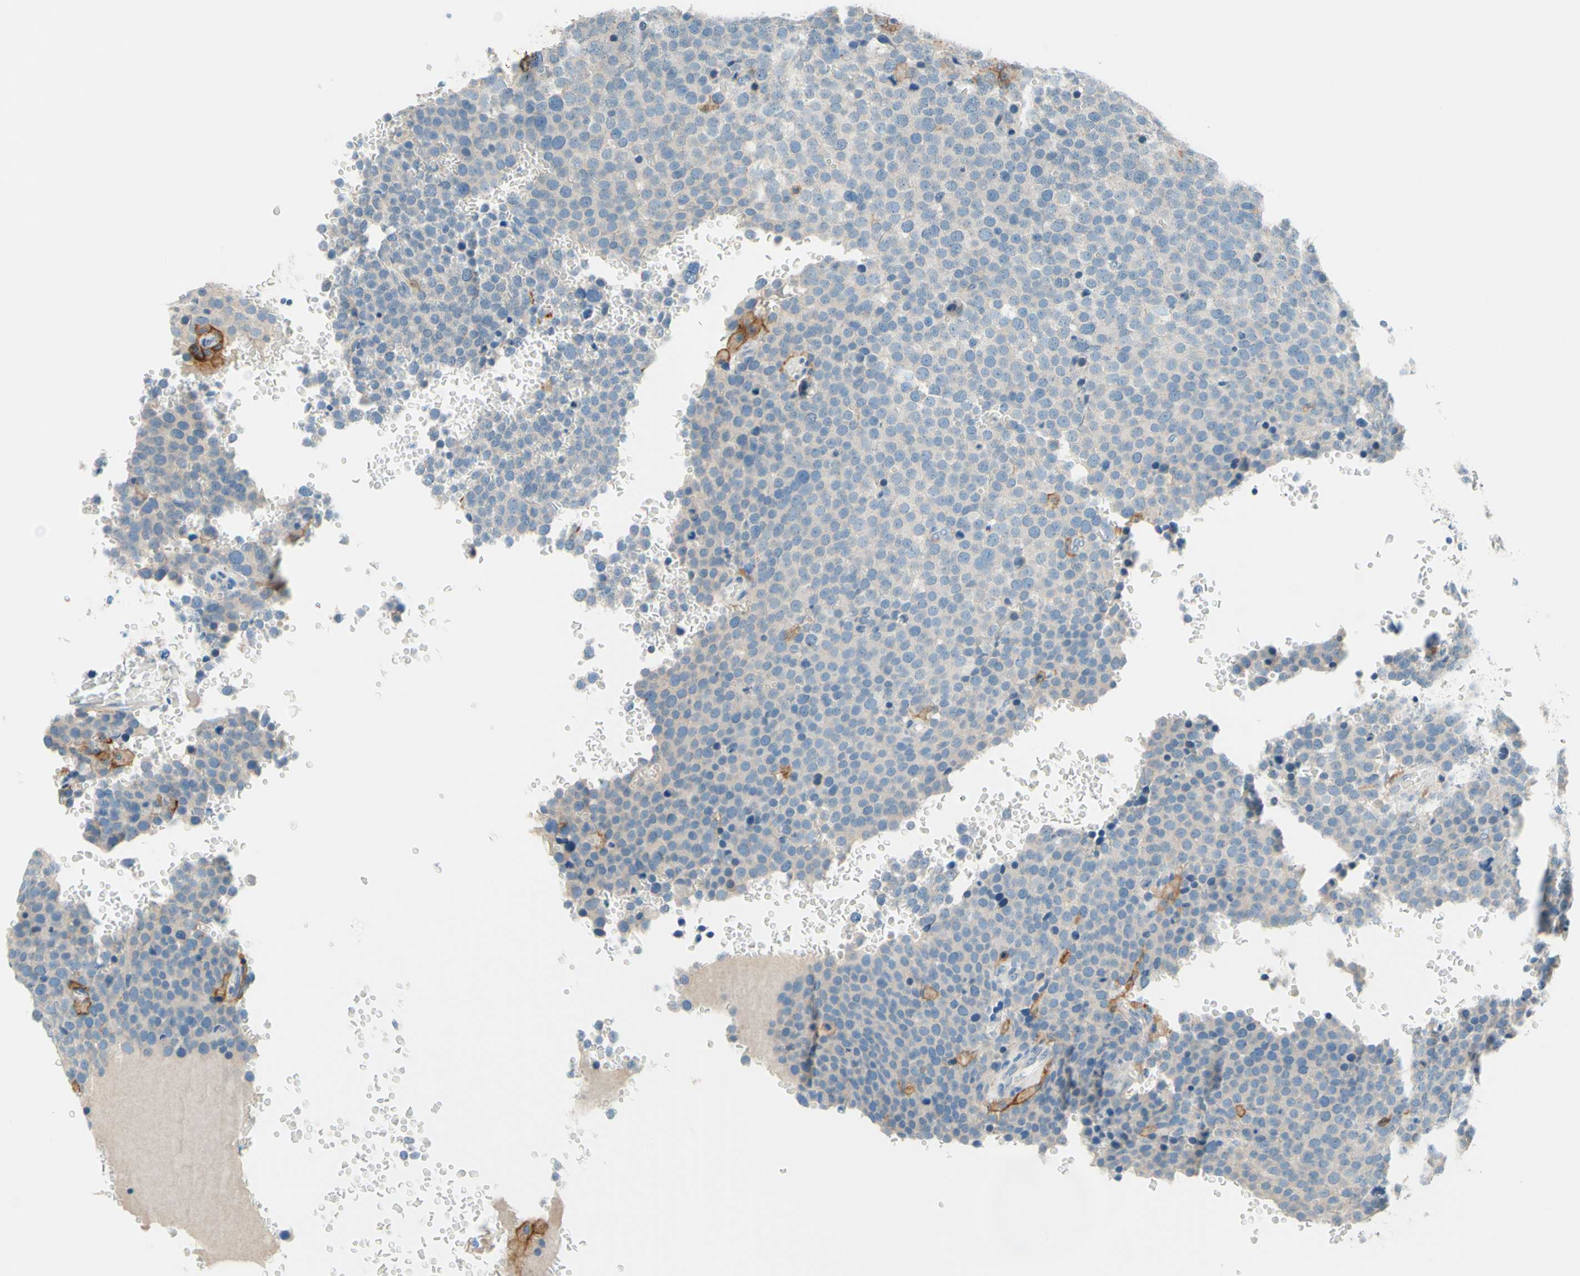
{"staining": {"intensity": "negative", "quantity": "none", "location": "none"}, "tissue": "testis cancer", "cell_type": "Tumor cells", "image_type": "cancer", "snomed": [{"axis": "morphology", "description": "Seminoma, NOS"}, {"axis": "topography", "description": "Testis"}], "caption": "Immunohistochemistry image of neoplastic tissue: human testis cancer (seminoma) stained with DAB (3,3'-diaminobenzidine) displays no significant protein expression in tumor cells. (DAB immunohistochemistry (IHC), high magnification).", "gene": "SIGLEC9", "patient": {"sex": "male", "age": 71}}